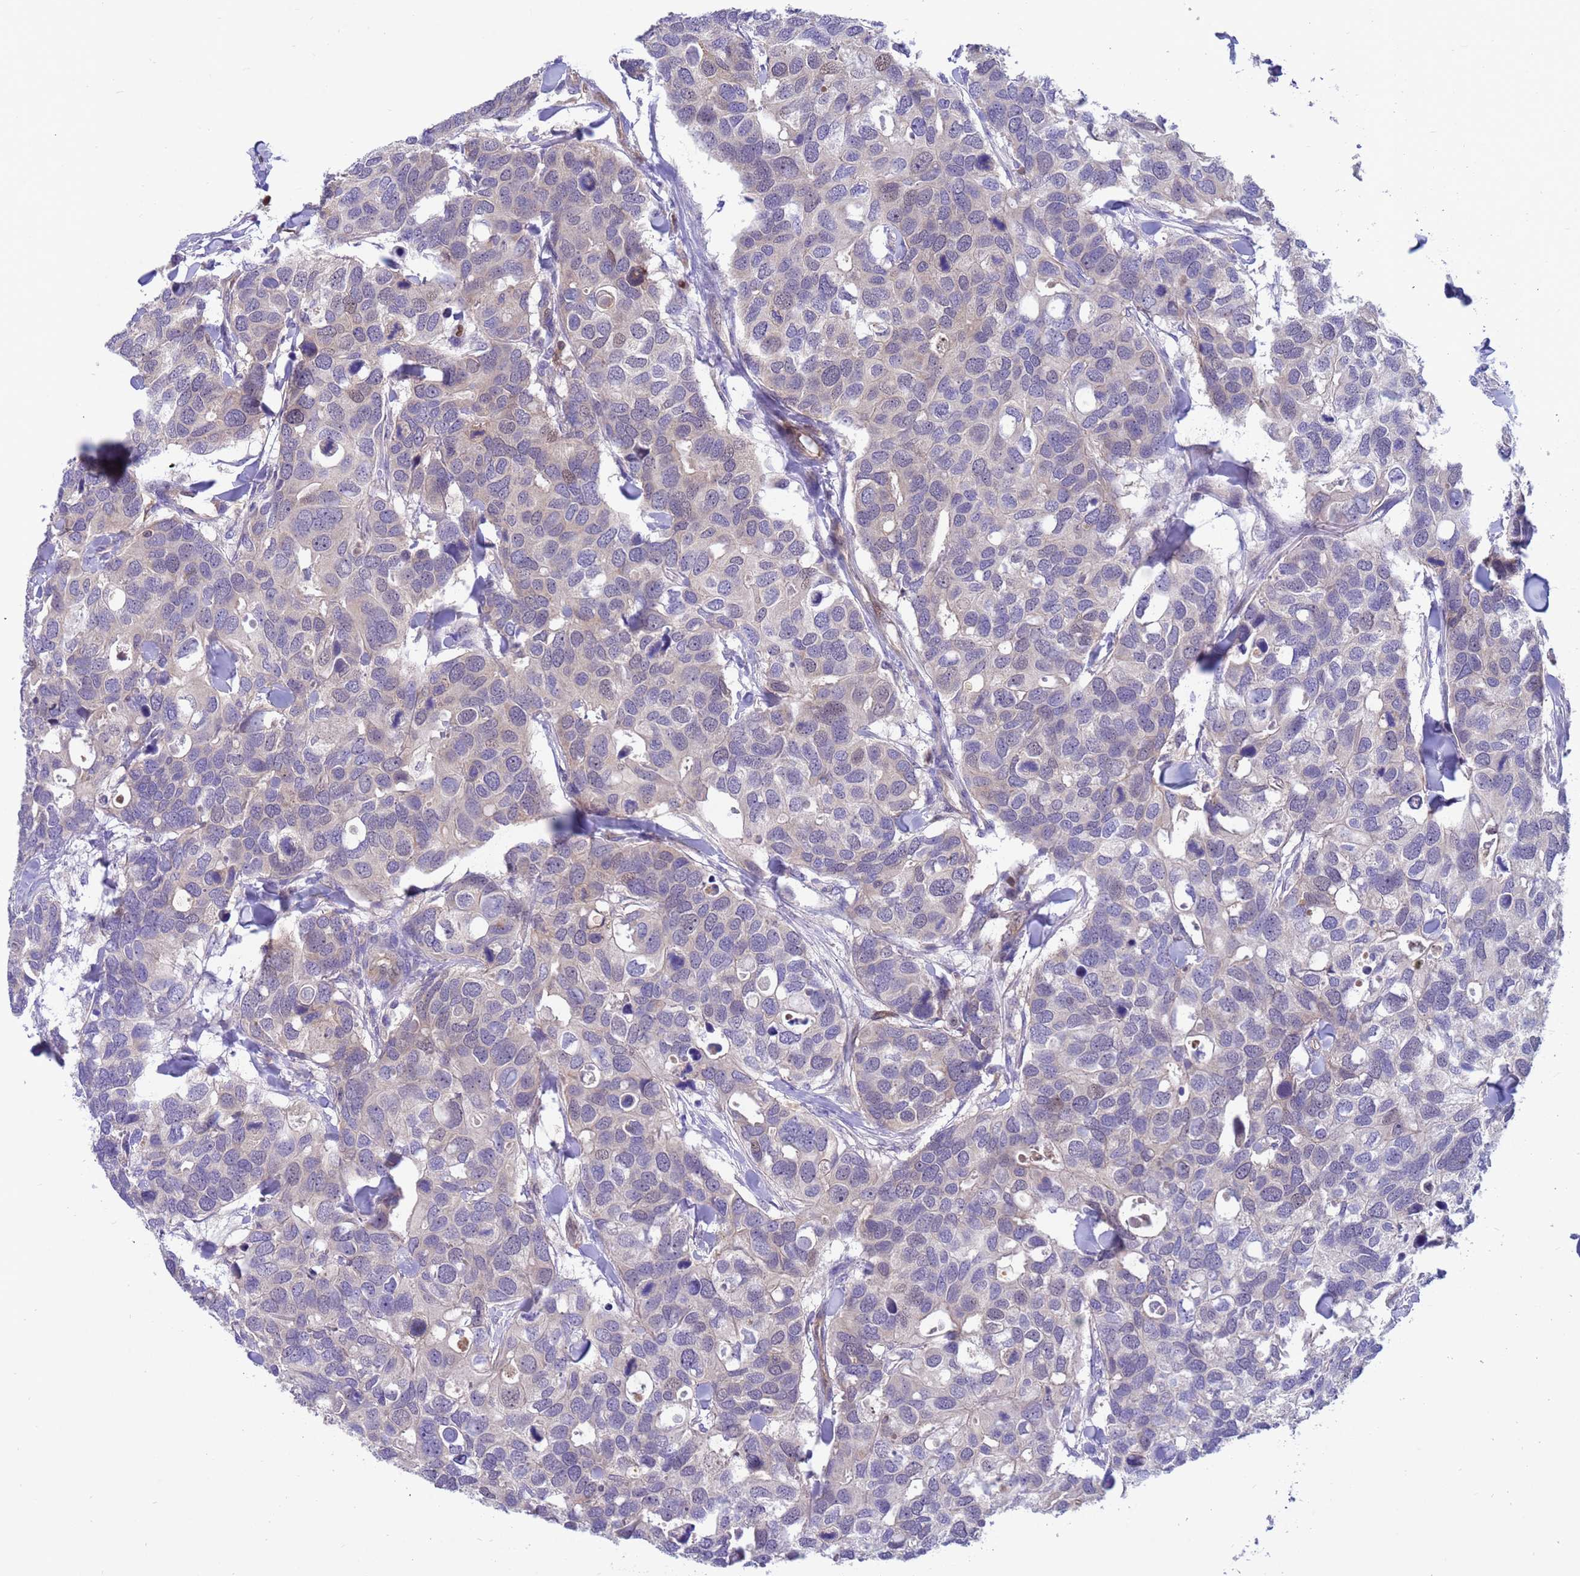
{"staining": {"intensity": "negative", "quantity": "none", "location": "none"}, "tissue": "breast cancer", "cell_type": "Tumor cells", "image_type": "cancer", "snomed": [{"axis": "morphology", "description": "Duct carcinoma"}, {"axis": "topography", "description": "Breast"}], "caption": "Human breast cancer stained for a protein using IHC displays no expression in tumor cells.", "gene": "FOXRED1", "patient": {"sex": "female", "age": 83}}